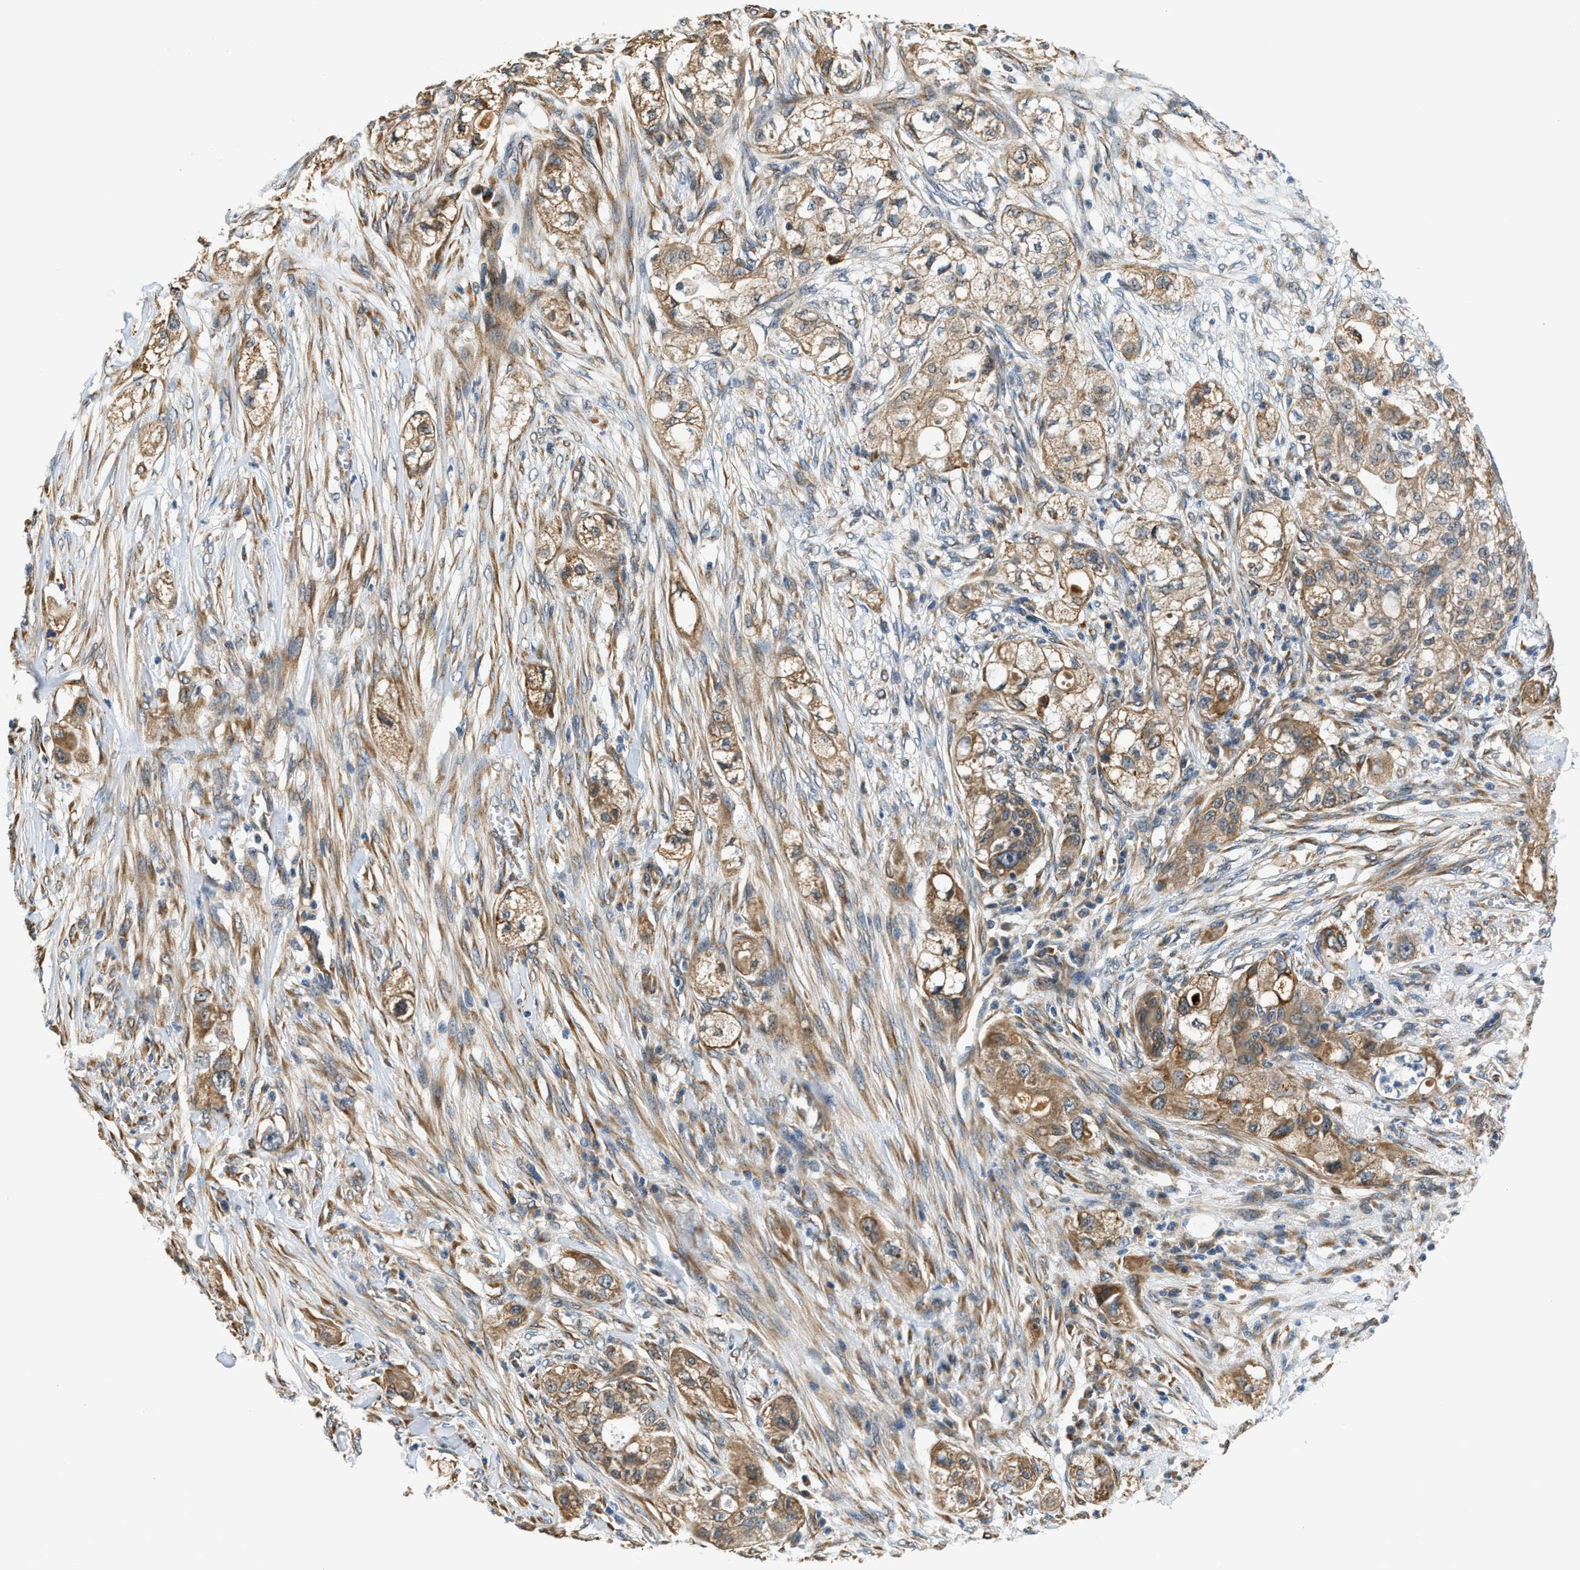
{"staining": {"intensity": "moderate", "quantity": ">75%", "location": "cytoplasmic/membranous"}, "tissue": "pancreatic cancer", "cell_type": "Tumor cells", "image_type": "cancer", "snomed": [{"axis": "morphology", "description": "Adenocarcinoma, NOS"}, {"axis": "topography", "description": "Pancreas"}], "caption": "Adenocarcinoma (pancreatic) stained with DAB immunohistochemistry (IHC) reveals medium levels of moderate cytoplasmic/membranous expression in about >75% of tumor cells. (DAB (3,3'-diaminobenzidine) IHC with brightfield microscopy, high magnification).", "gene": "ALOX12", "patient": {"sex": "female", "age": 78}}